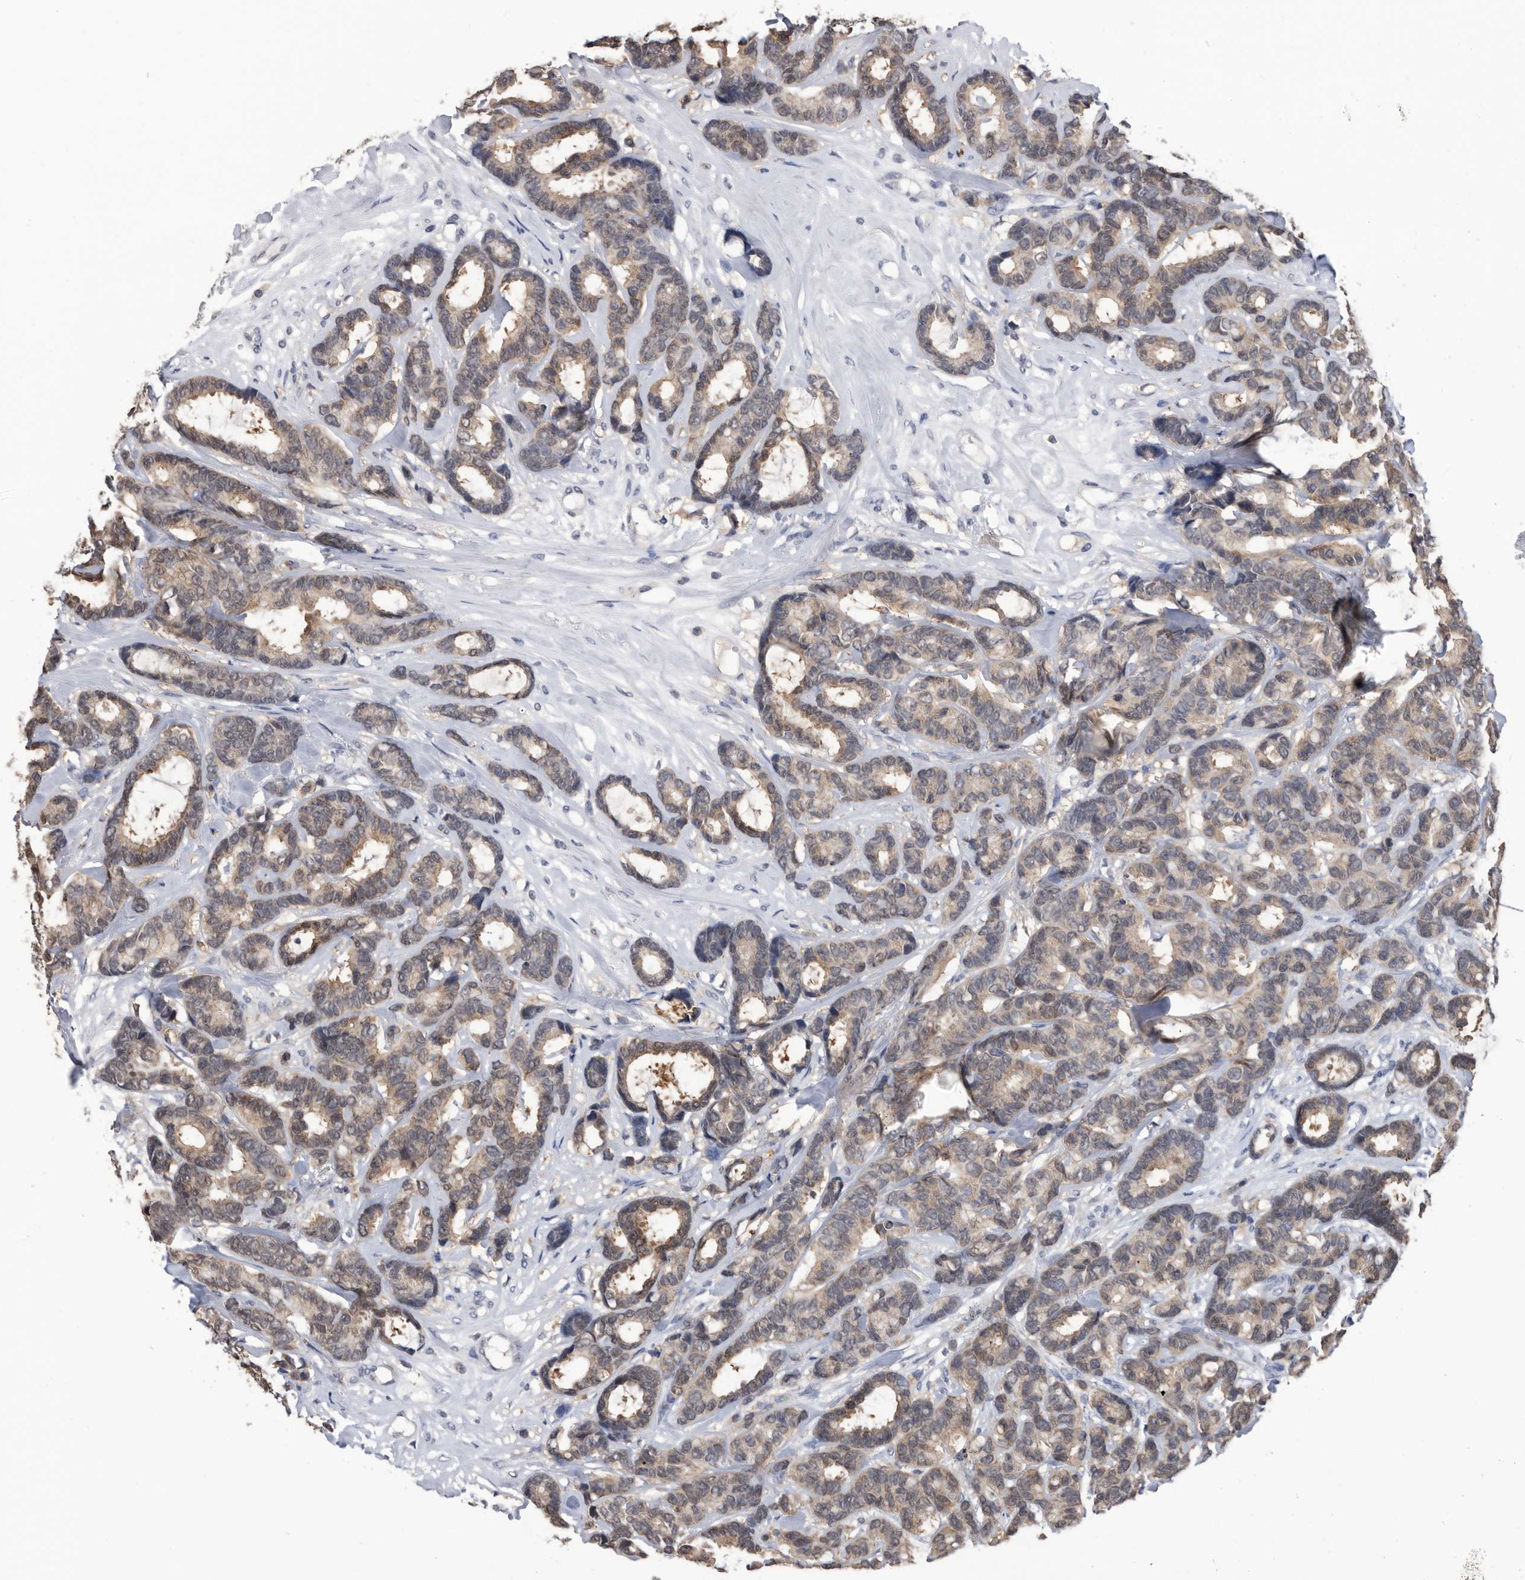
{"staining": {"intensity": "moderate", "quantity": ">75%", "location": "cytoplasmic/membranous"}, "tissue": "breast cancer", "cell_type": "Tumor cells", "image_type": "cancer", "snomed": [{"axis": "morphology", "description": "Duct carcinoma"}, {"axis": "topography", "description": "Breast"}], "caption": "An immunohistochemistry (IHC) histopathology image of tumor tissue is shown. Protein staining in brown labels moderate cytoplasmic/membranous positivity in breast cancer (invasive ductal carcinoma) within tumor cells. (Stains: DAB in brown, nuclei in blue, Microscopy: brightfield microscopy at high magnification).", "gene": "TSTD1", "patient": {"sex": "female", "age": 87}}